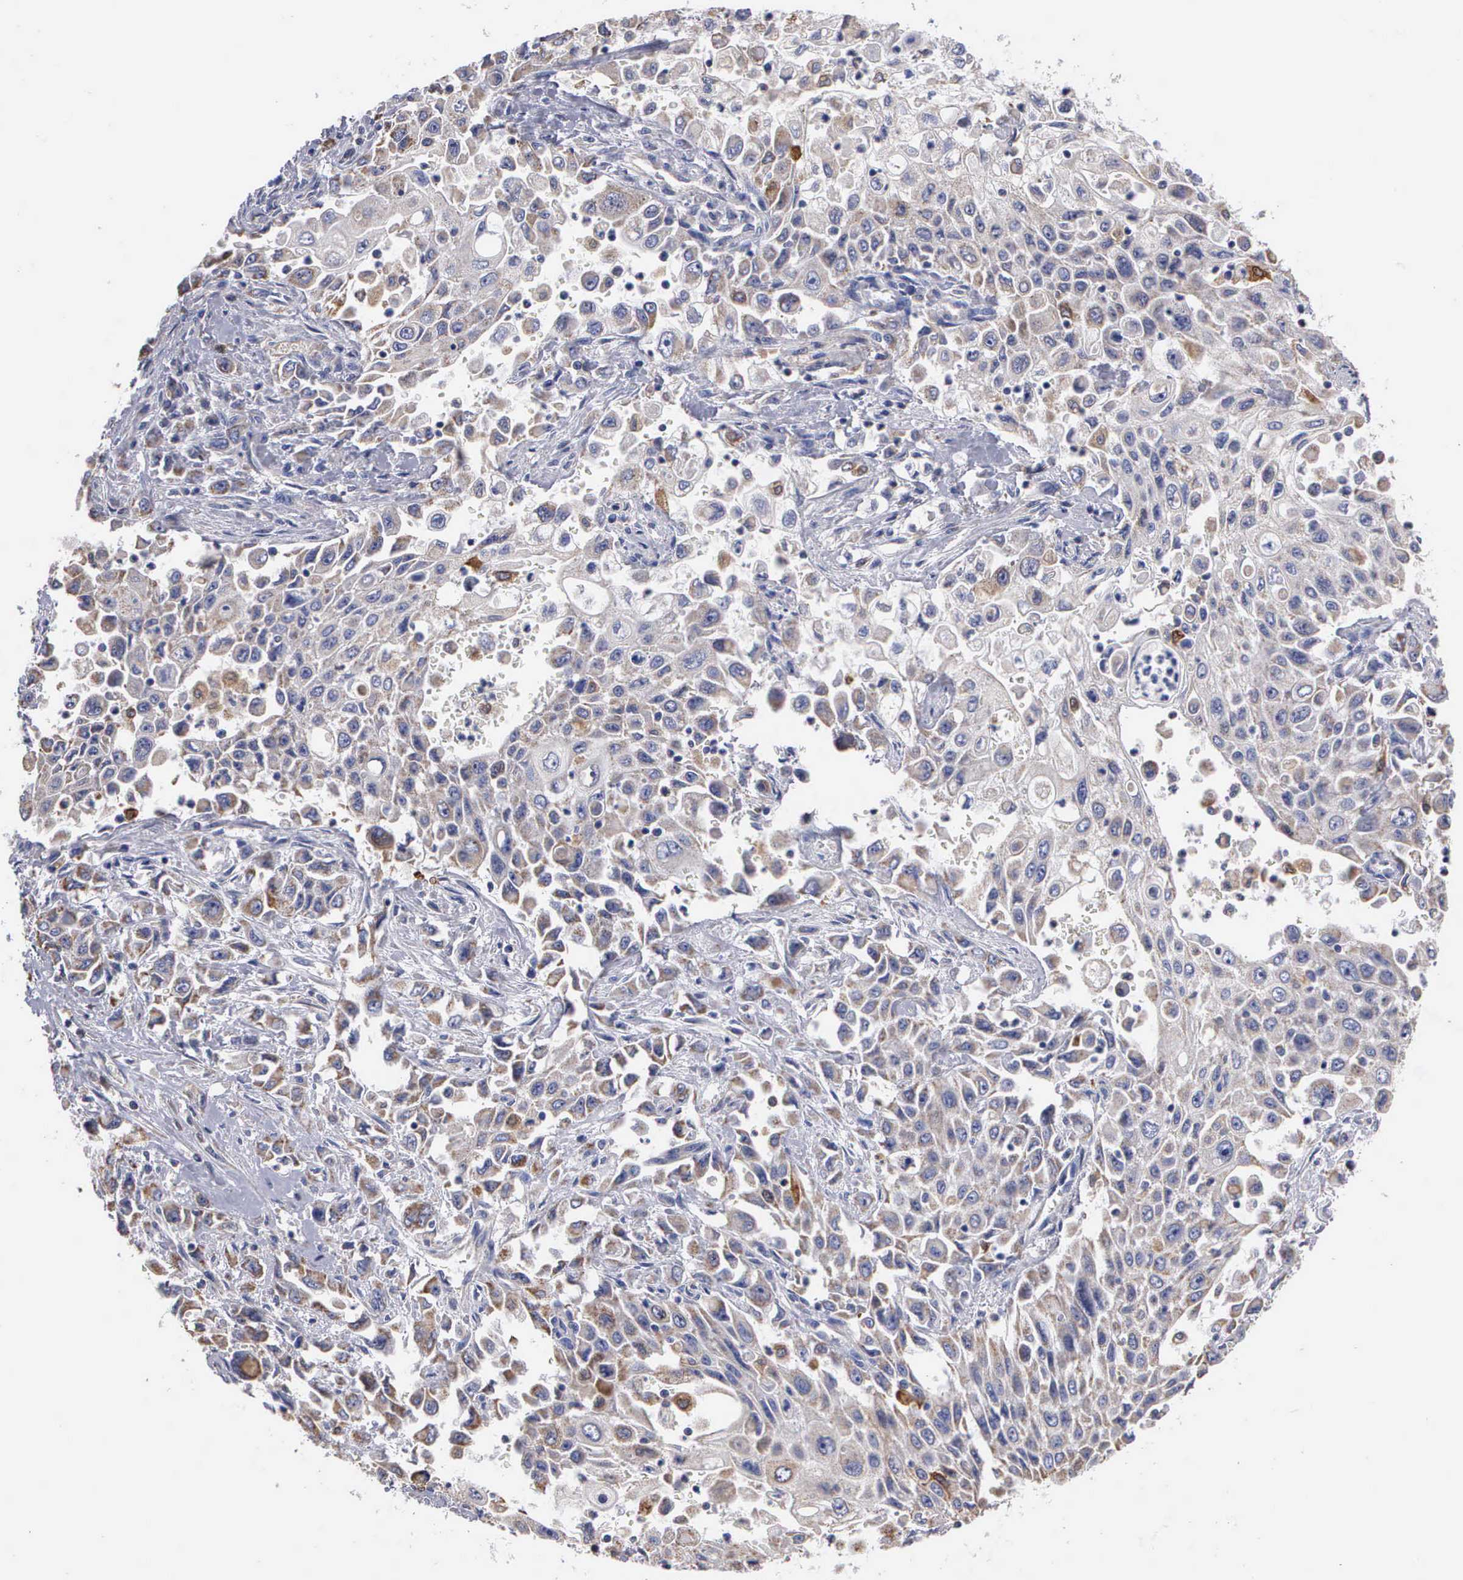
{"staining": {"intensity": "weak", "quantity": "25%-75%", "location": "cytoplasmic/membranous"}, "tissue": "pancreatic cancer", "cell_type": "Tumor cells", "image_type": "cancer", "snomed": [{"axis": "morphology", "description": "Adenocarcinoma, NOS"}, {"axis": "topography", "description": "Pancreas"}], "caption": "Tumor cells reveal low levels of weak cytoplasmic/membranous staining in approximately 25%-75% of cells in pancreatic adenocarcinoma.", "gene": "PTGS2", "patient": {"sex": "male", "age": 70}}